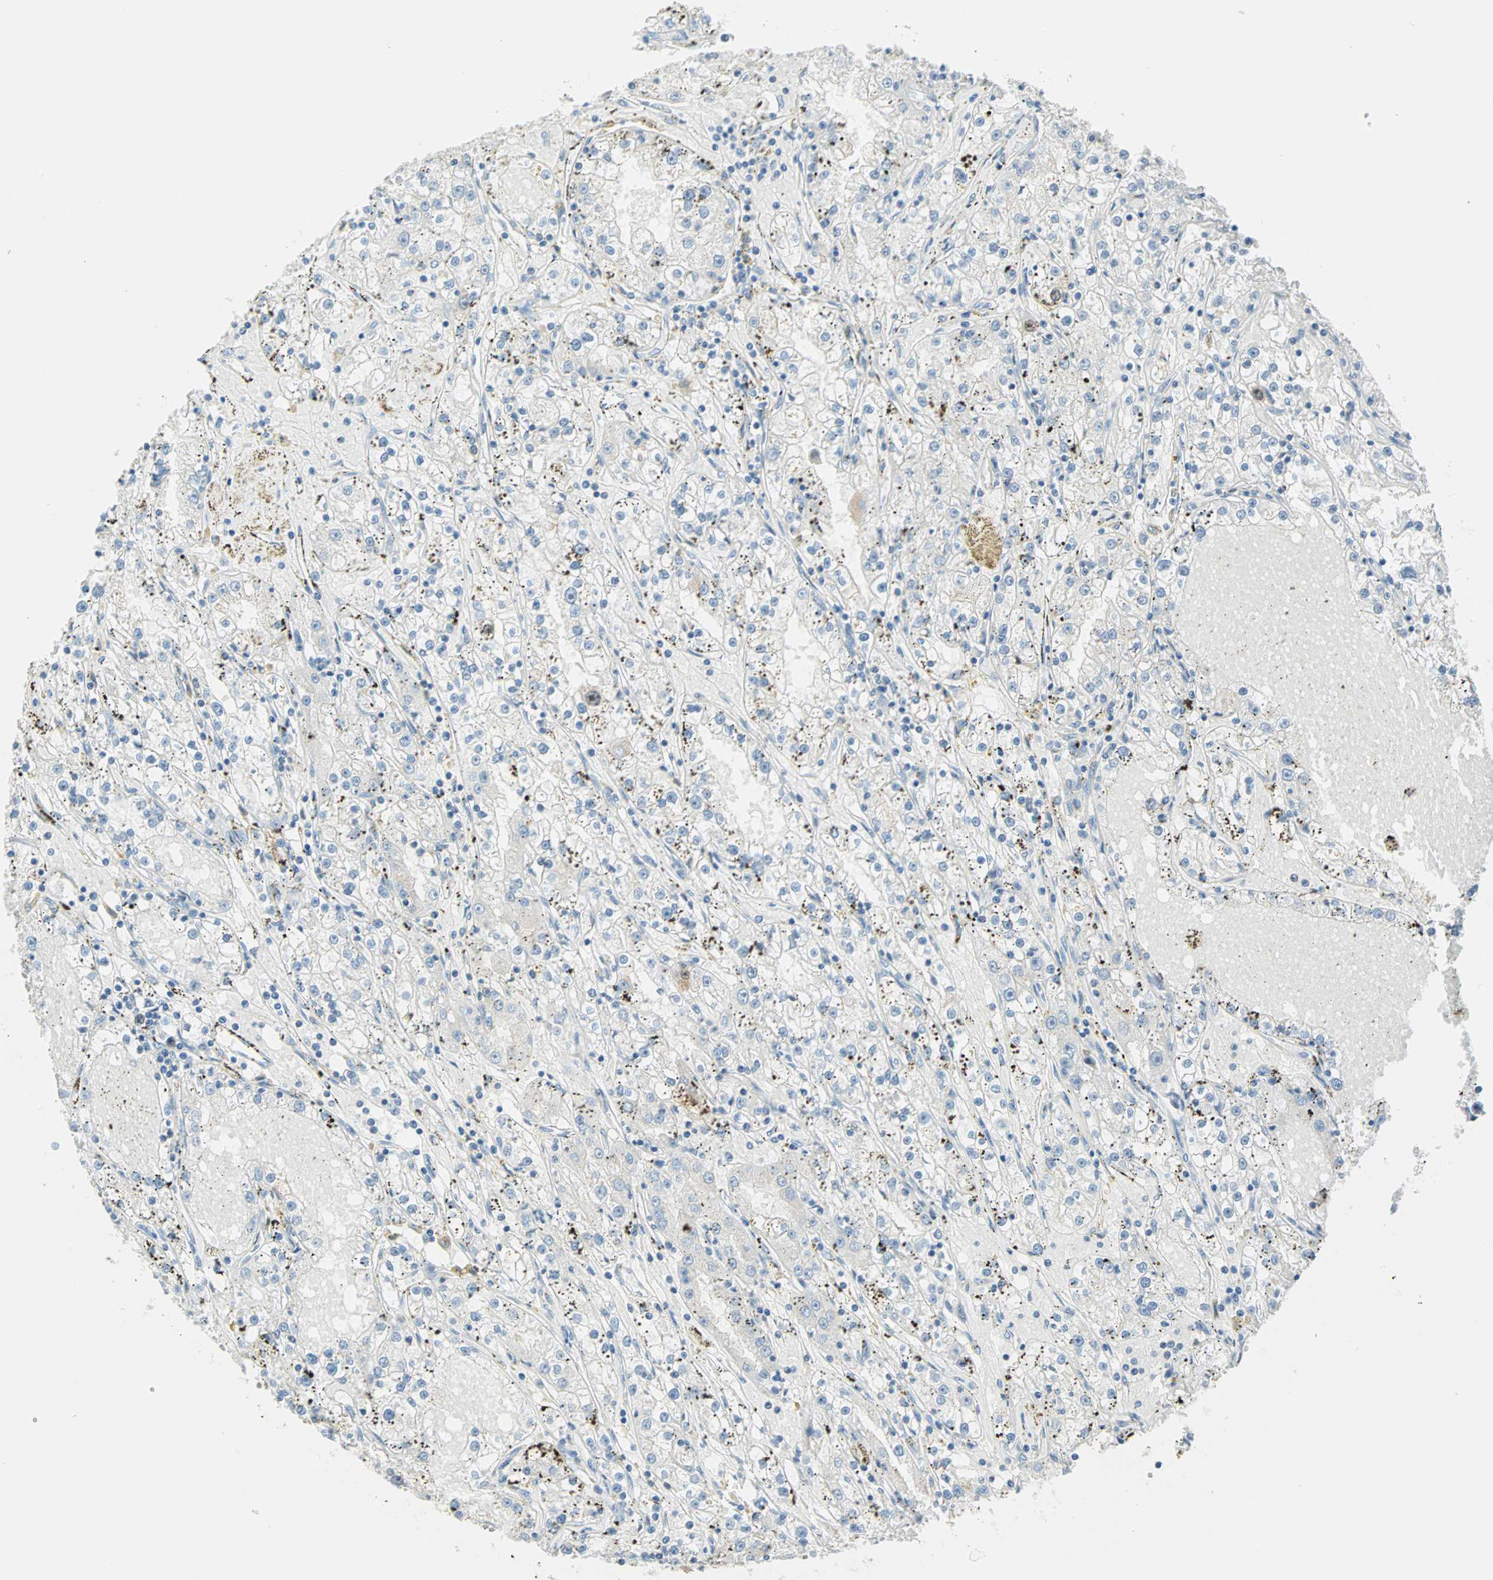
{"staining": {"intensity": "negative", "quantity": "none", "location": "none"}, "tissue": "renal cancer", "cell_type": "Tumor cells", "image_type": "cancer", "snomed": [{"axis": "morphology", "description": "Adenocarcinoma, NOS"}, {"axis": "topography", "description": "Kidney"}], "caption": "Renal cancer was stained to show a protein in brown. There is no significant expression in tumor cells. (Stains: DAB immunohistochemistry with hematoxylin counter stain, Microscopy: brightfield microscopy at high magnification).", "gene": "PTTG1", "patient": {"sex": "male", "age": 56}}